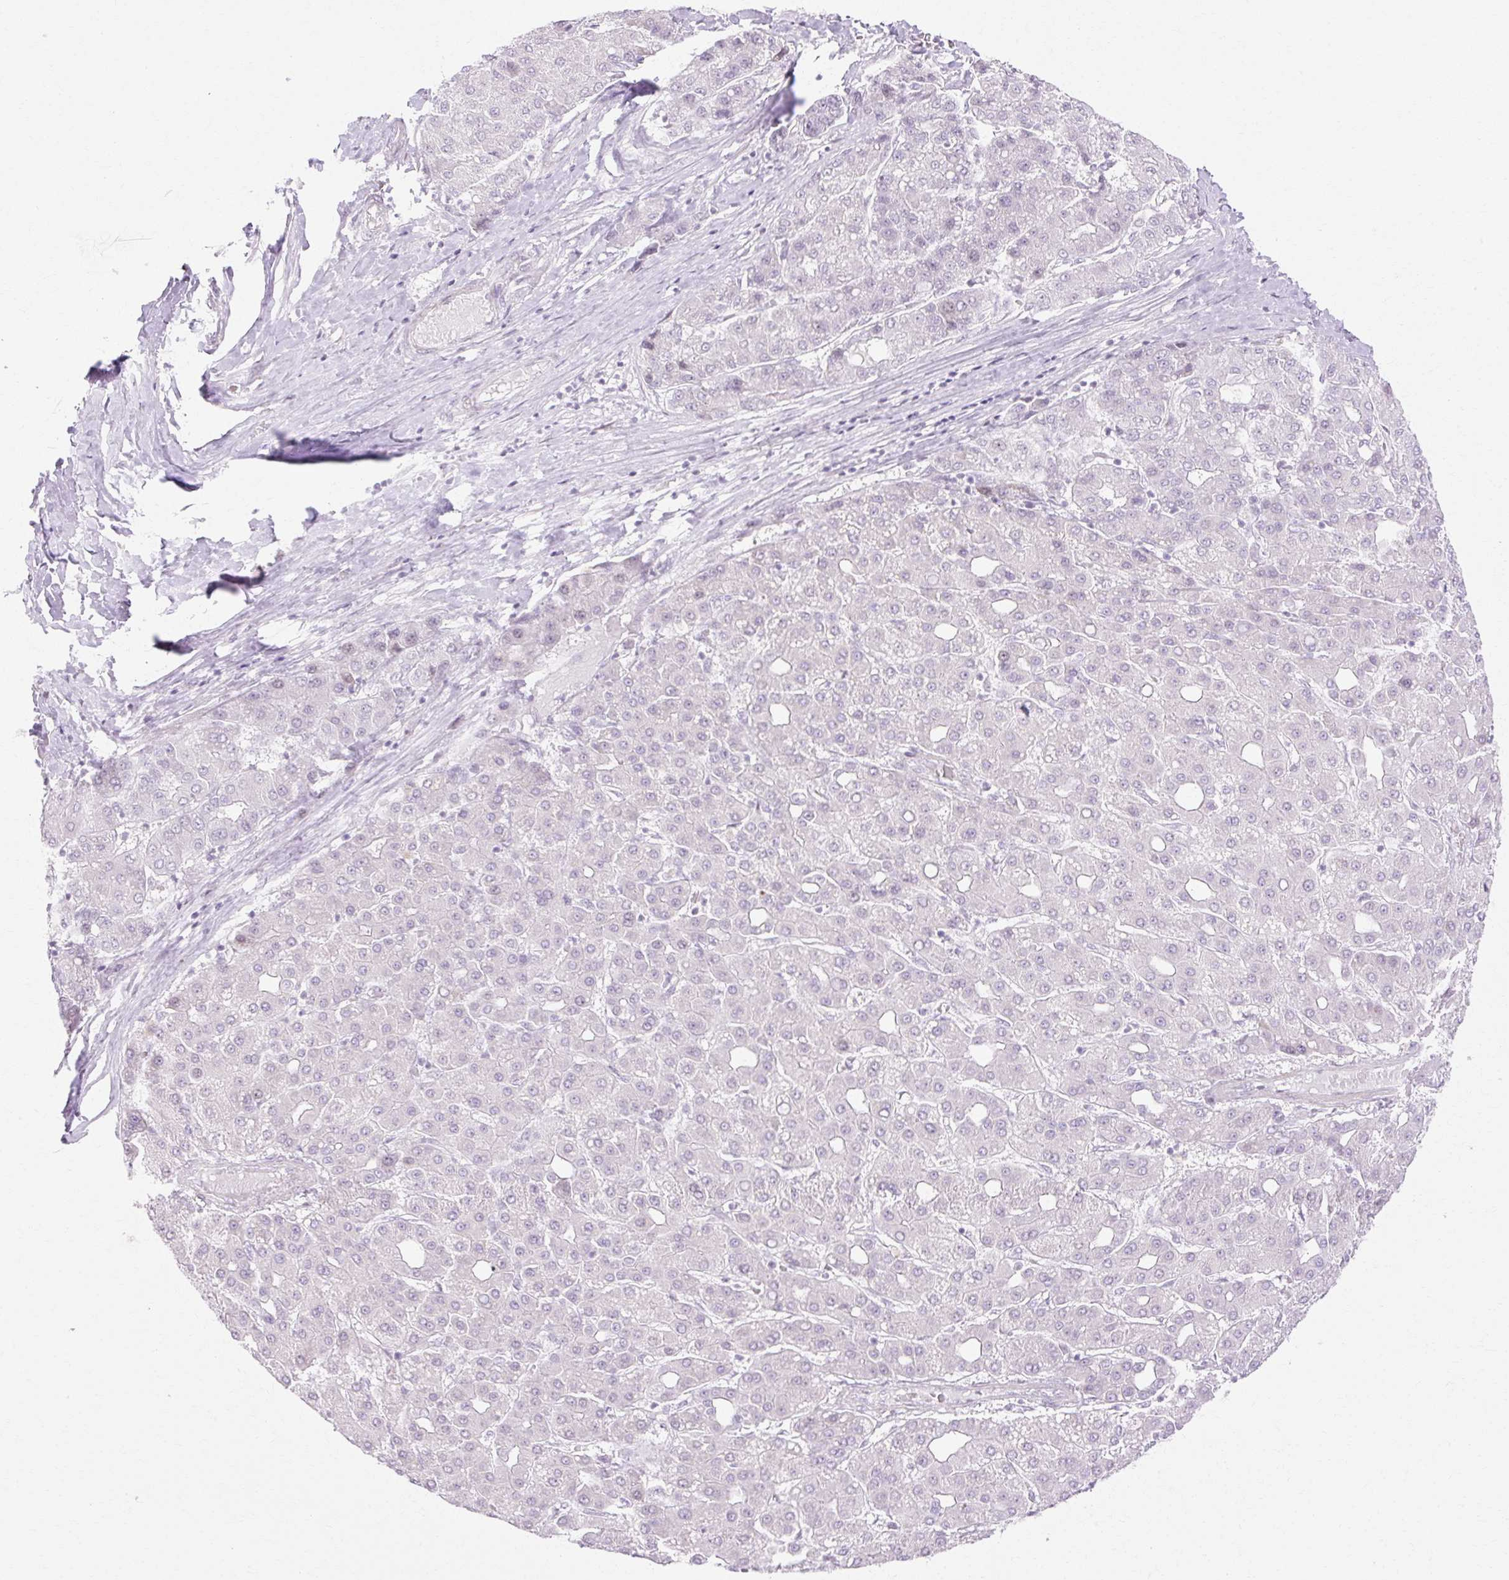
{"staining": {"intensity": "negative", "quantity": "none", "location": "none"}, "tissue": "liver cancer", "cell_type": "Tumor cells", "image_type": "cancer", "snomed": [{"axis": "morphology", "description": "Carcinoma, Hepatocellular, NOS"}, {"axis": "topography", "description": "Liver"}], "caption": "Immunohistochemistry (IHC) histopathology image of neoplastic tissue: human liver hepatocellular carcinoma stained with DAB (3,3'-diaminobenzidine) exhibits no significant protein positivity in tumor cells.", "gene": "C3orf49", "patient": {"sex": "male", "age": 65}}